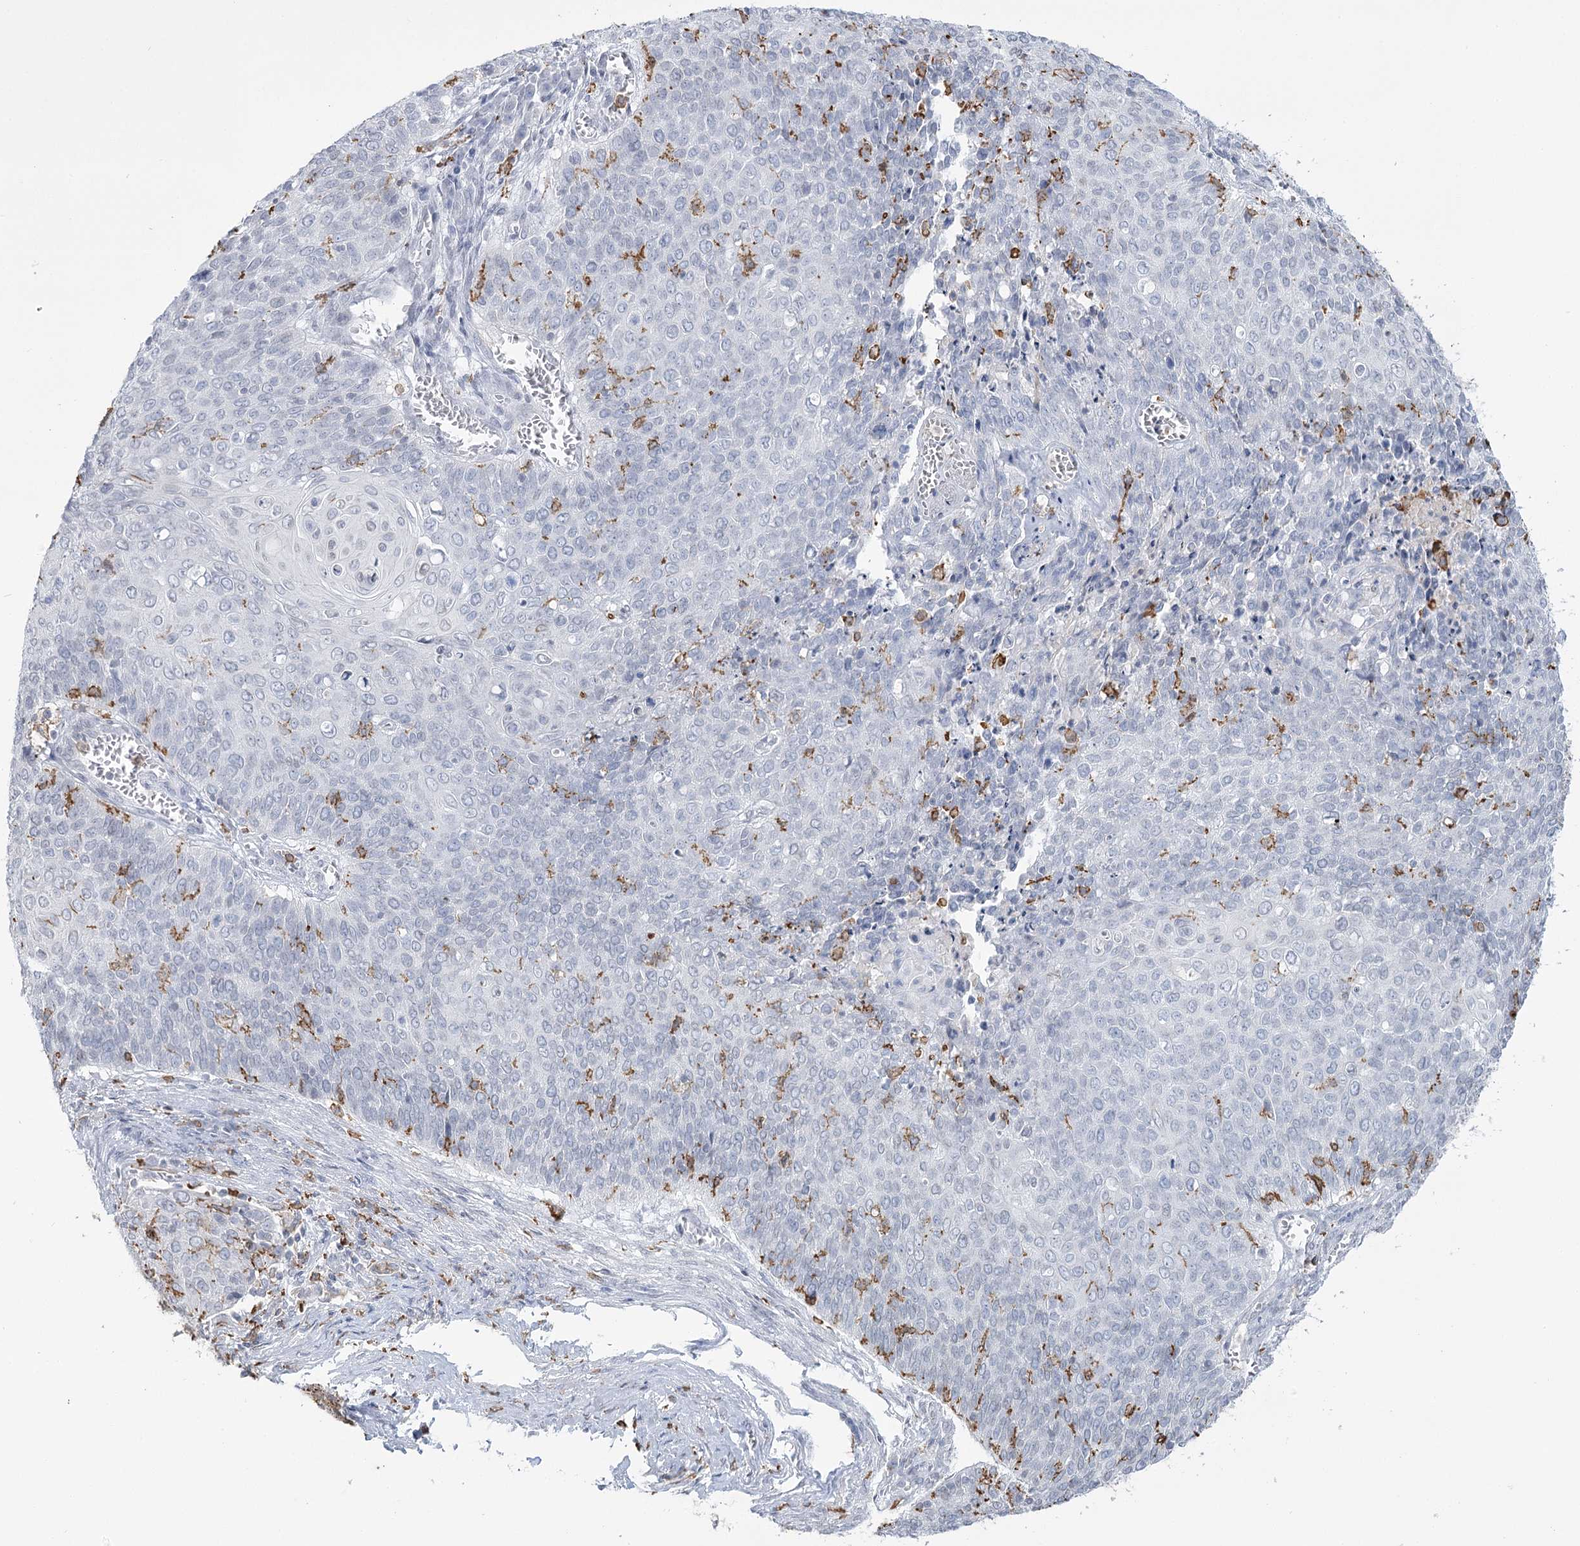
{"staining": {"intensity": "negative", "quantity": "none", "location": "none"}, "tissue": "cervical cancer", "cell_type": "Tumor cells", "image_type": "cancer", "snomed": [{"axis": "morphology", "description": "Squamous cell carcinoma, NOS"}, {"axis": "topography", "description": "Cervix"}], "caption": "Tumor cells show no significant staining in squamous cell carcinoma (cervical). (Stains: DAB IHC with hematoxylin counter stain, Microscopy: brightfield microscopy at high magnification).", "gene": "C11orf1", "patient": {"sex": "female", "age": 39}}